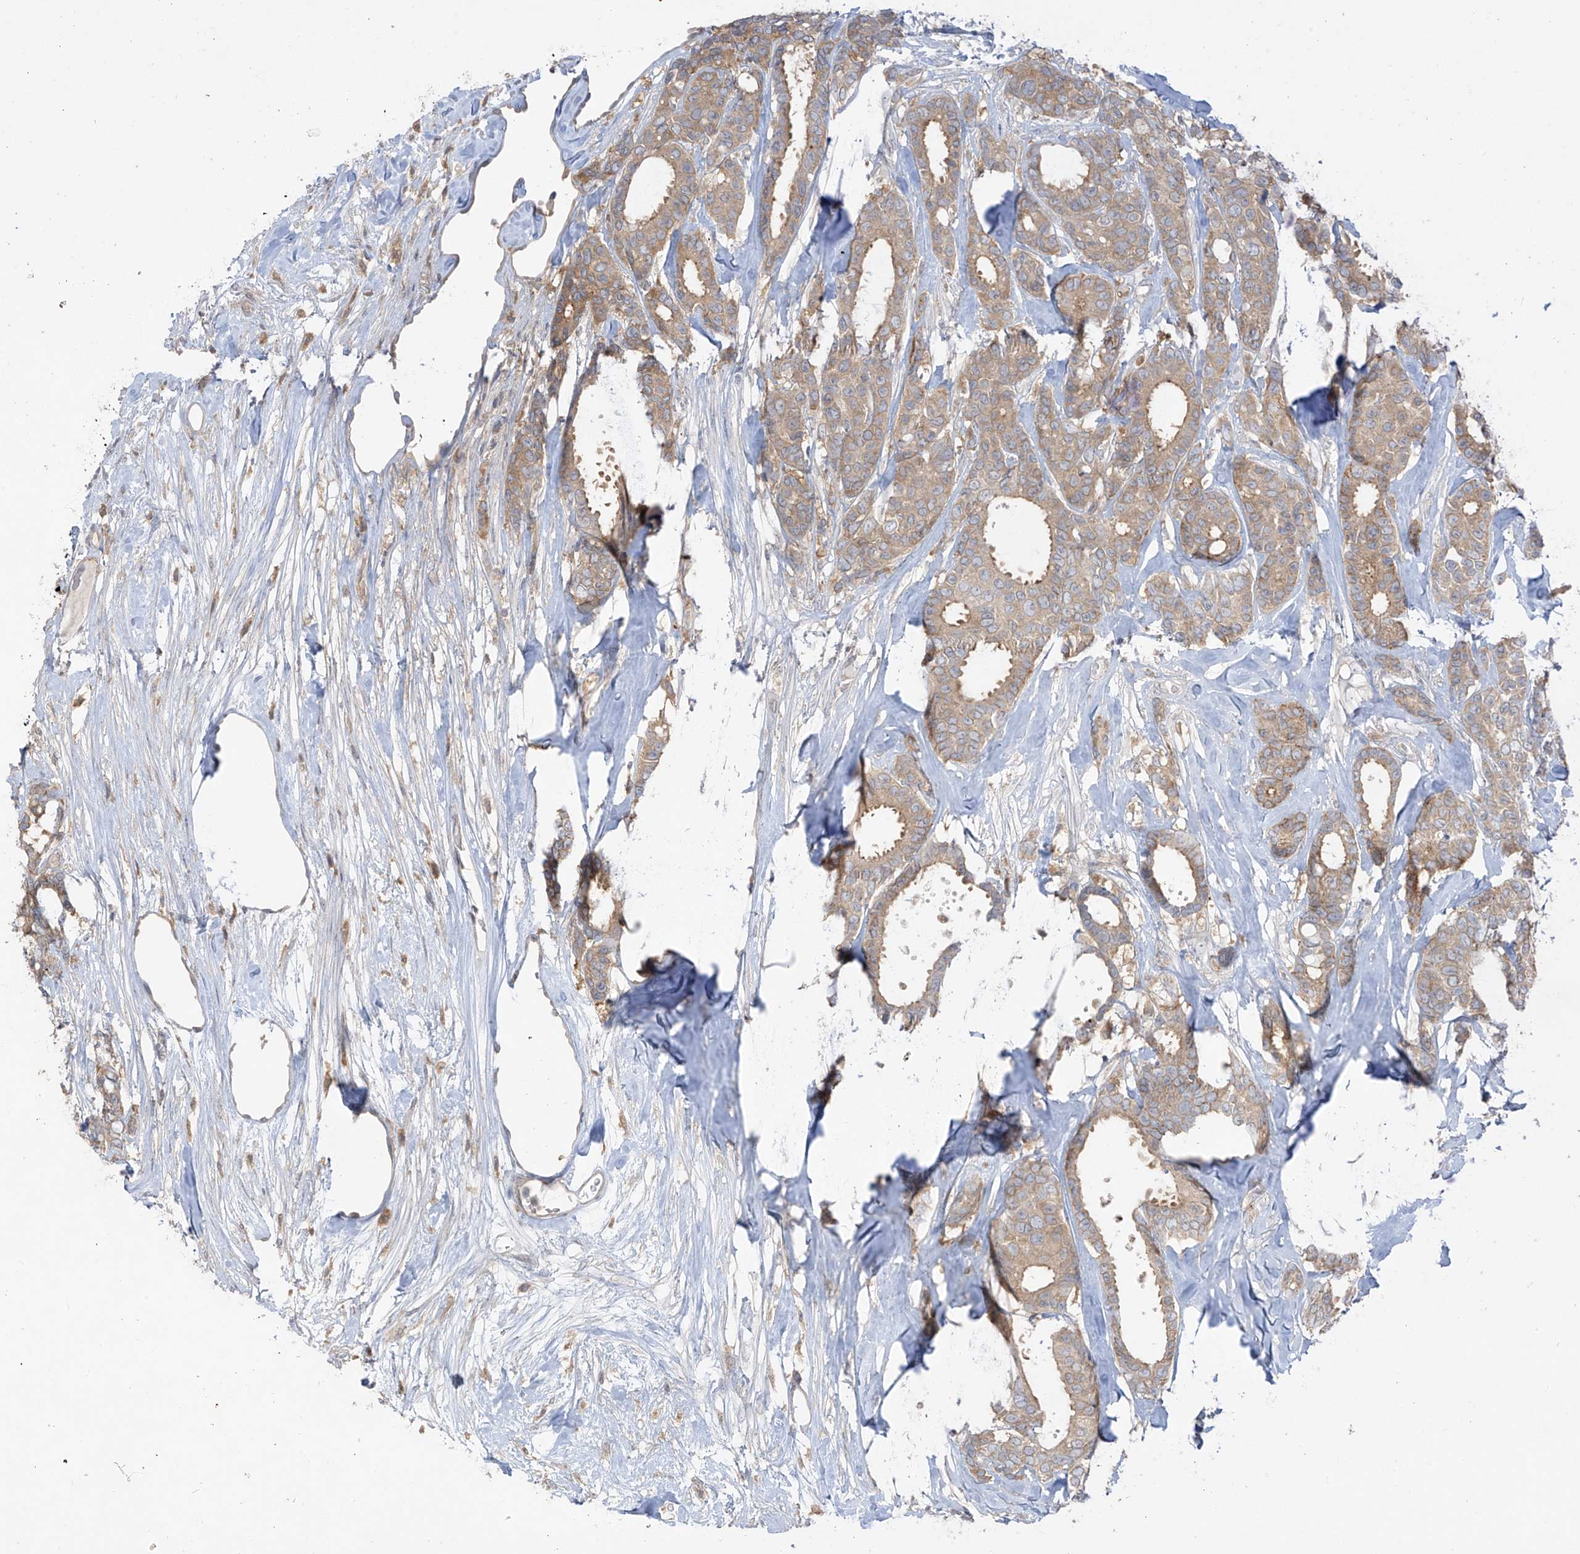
{"staining": {"intensity": "weak", "quantity": ">75%", "location": "cytoplasmic/membranous"}, "tissue": "breast cancer", "cell_type": "Tumor cells", "image_type": "cancer", "snomed": [{"axis": "morphology", "description": "Duct carcinoma"}, {"axis": "topography", "description": "Breast"}], "caption": "Immunohistochemical staining of invasive ductal carcinoma (breast) reveals low levels of weak cytoplasmic/membranous positivity in approximately >75% of tumor cells.", "gene": "ANGEL2", "patient": {"sex": "female", "age": 87}}